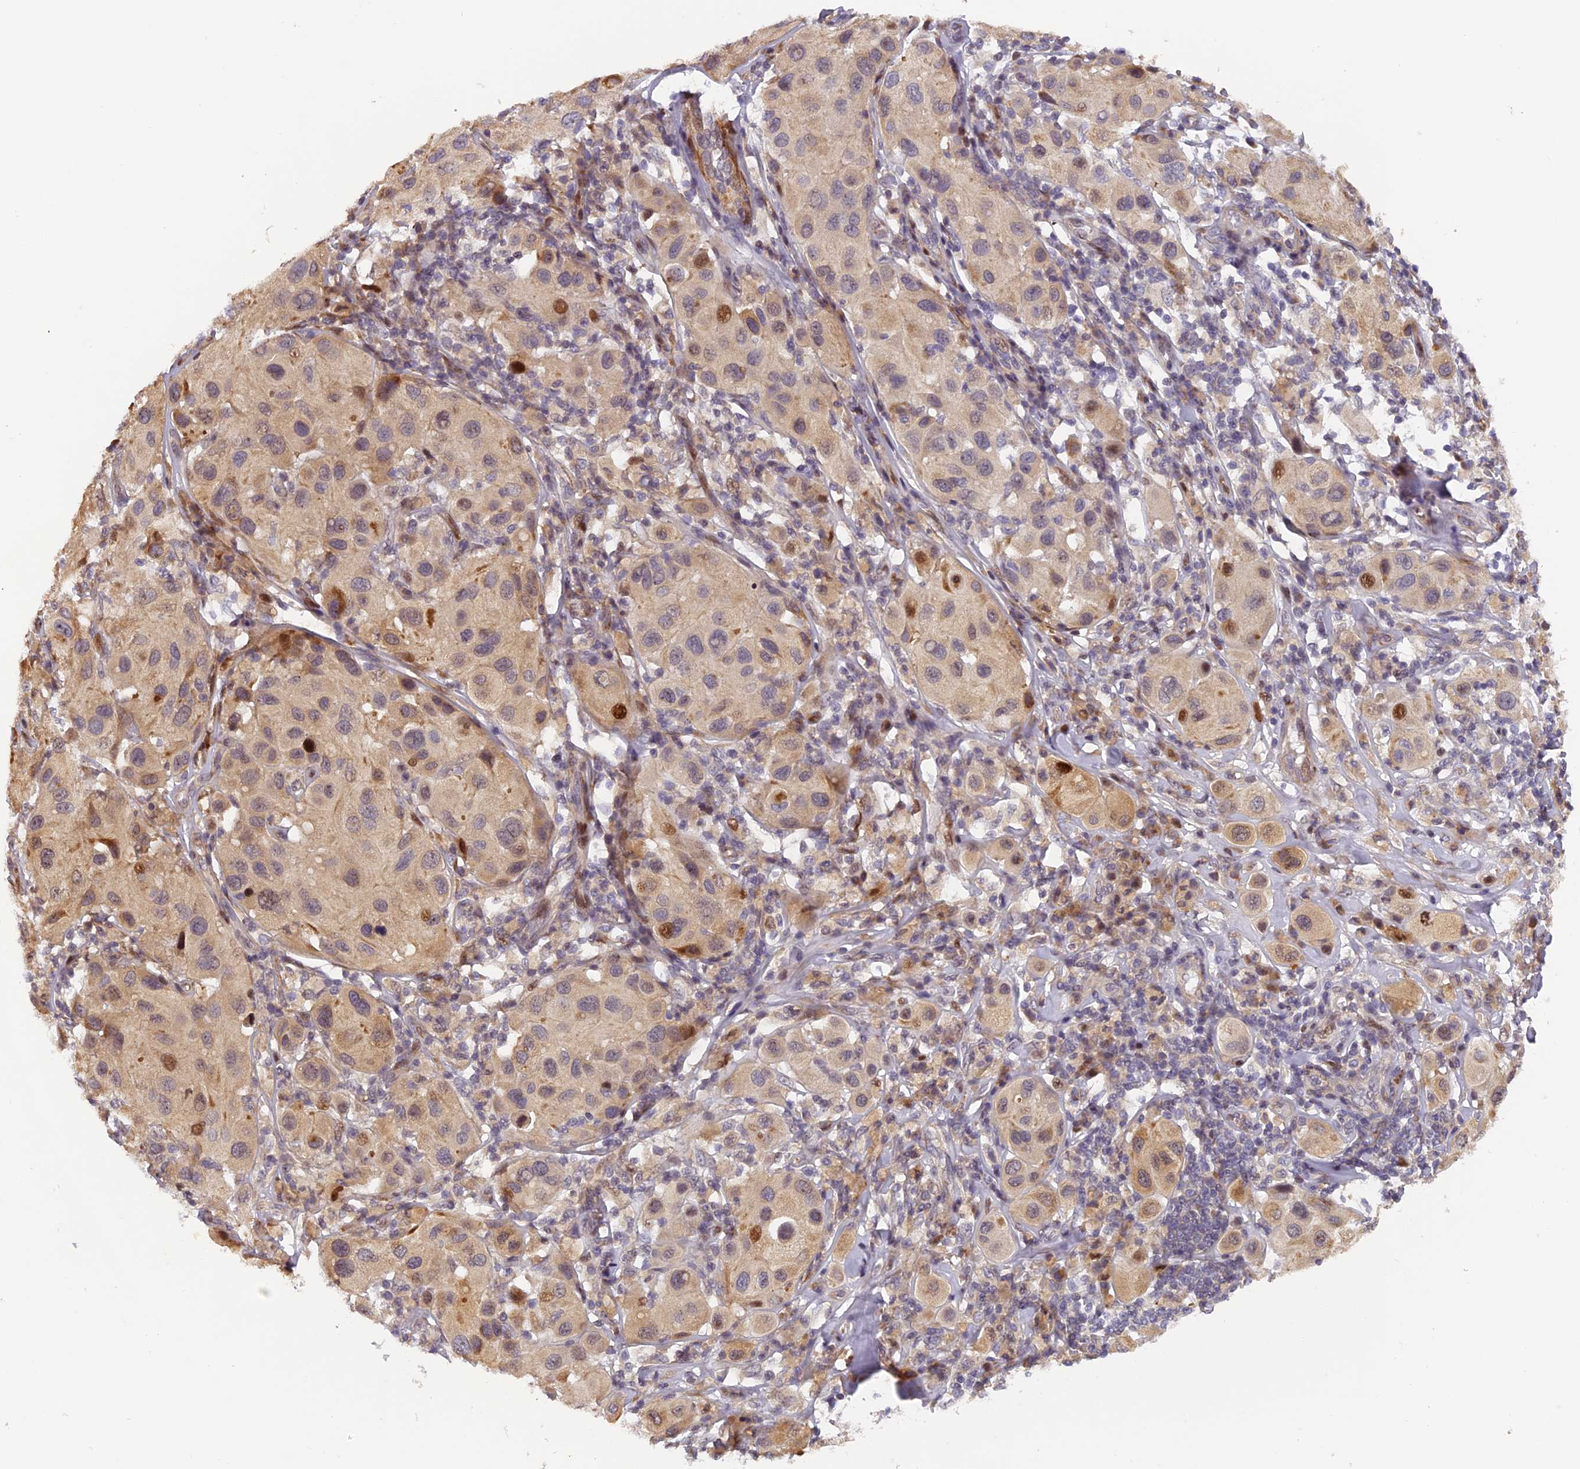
{"staining": {"intensity": "moderate", "quantity": ">75%", "location": "cytoplasmic/membranous,nuclear"}, "tissue": "melanoma", "cell_type": "Tumor cells", "image_type": "cancer", "snomed": [{"axis": "morphology", "description": "Malignant melanoma, Metastatic site"}, {"axis": "topography", "description": "Skin"}], "caption": "DAB (3,3'-diaminobenzidine) immunohistochemical staining of malignant melanoma (metastatic site) demonstrates moderate cytoplasmic/membranous and nuclear protein positivity in about >75% of tumor cells.", "gene": "RAB28", "patient": {"sex": "male", "age": 41}}